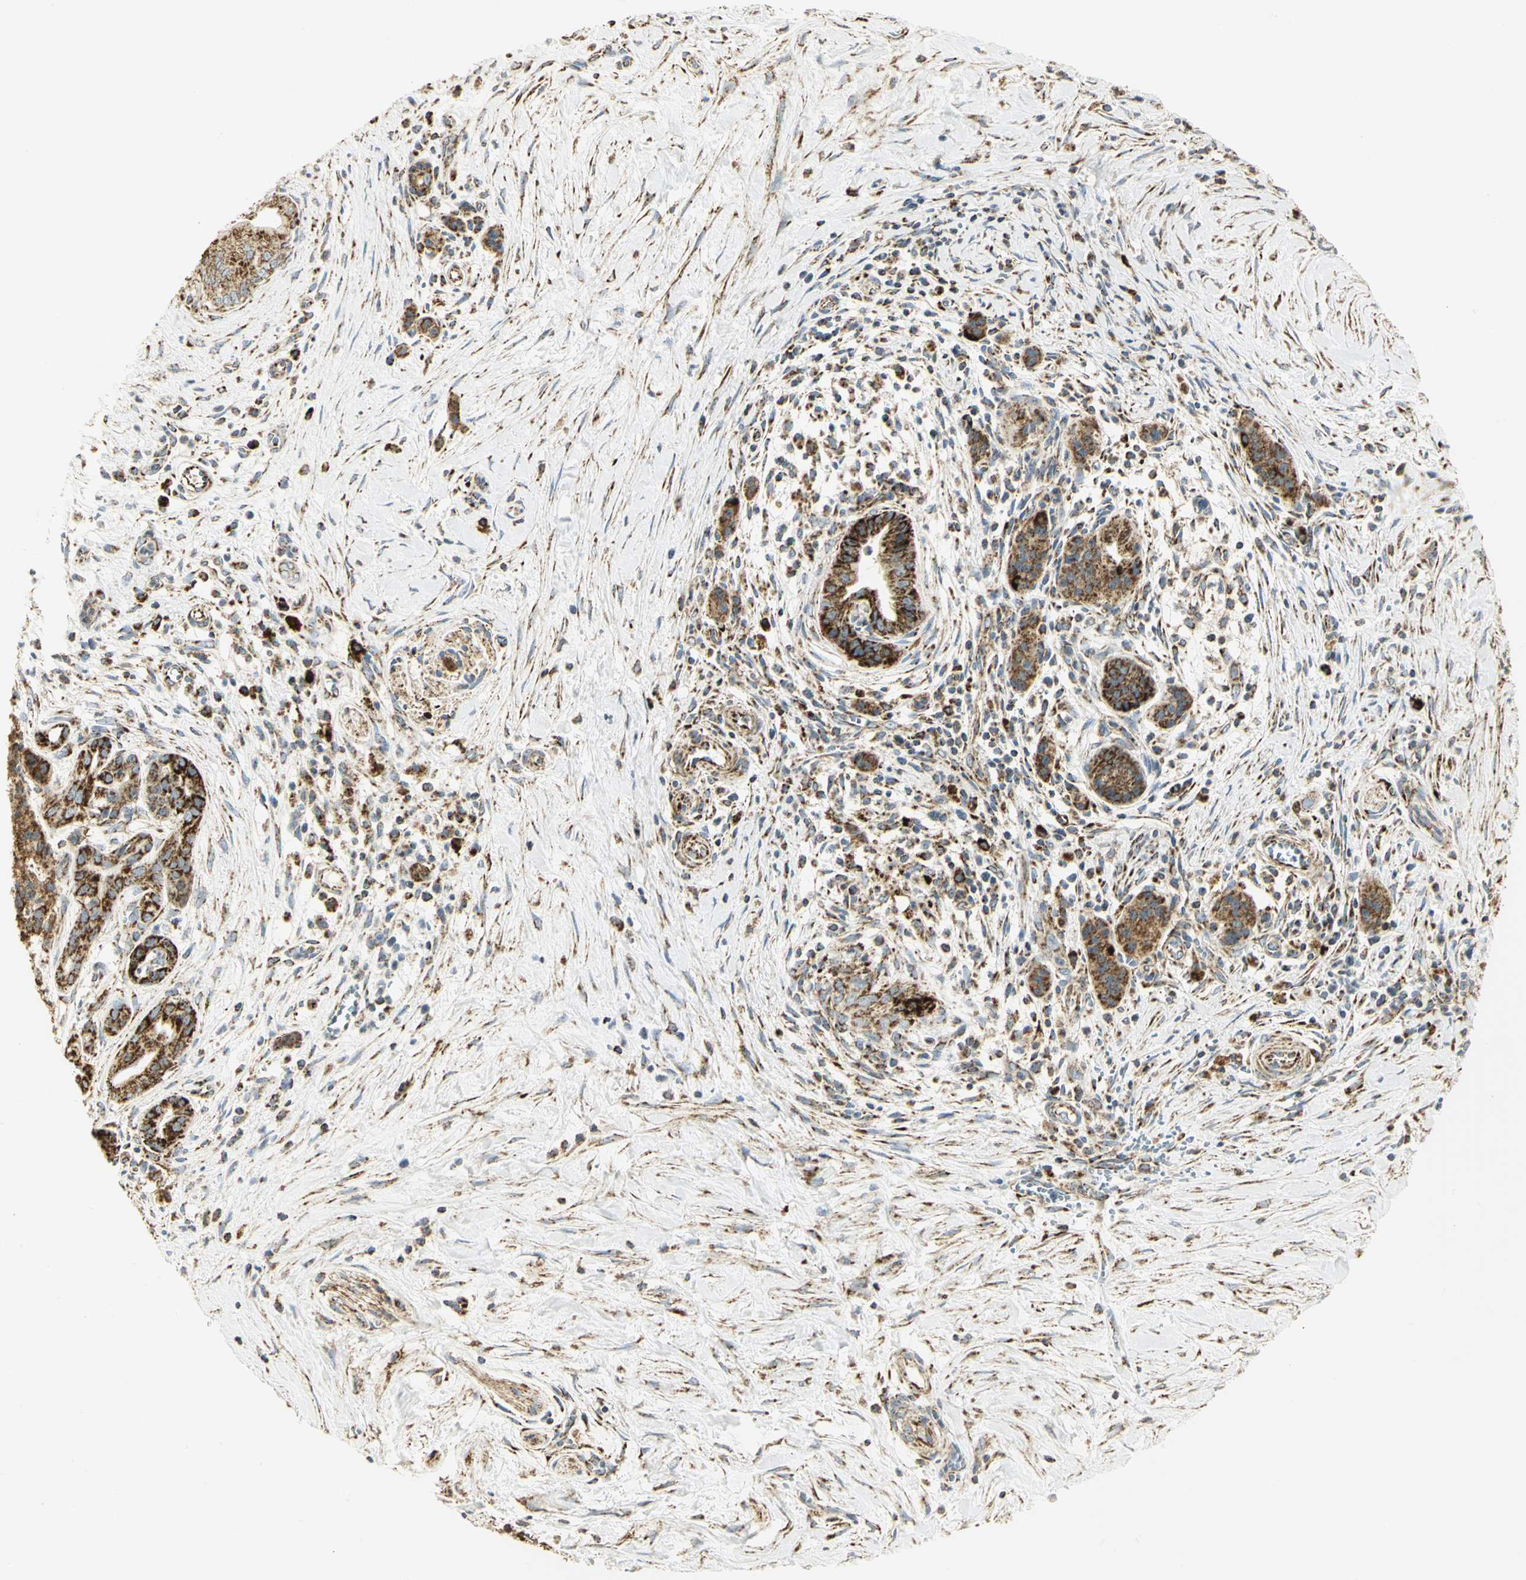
{"staining": {"intensity": "strong", "quantity": ">75%", "location": "cytoplasmic/membranous"}, "tissue": "pancreatic cancer", "cell_type": "Tumor cells", "image_type": "cancer", "snomed": [{"axis": "morphology", "description": "Adenocarcinoma, NOS"}, {"axis": "topography", "description": "Pancreas"}], "caption": "Pancreatic cancer (adenocarcinoma) stained with immunohistochemistry (IHC) displays strong cytoplasmic/membranous expression in about >75% of tumor cells.", "gene": "VDAC1", "patient": {"sex": "male", "age": 59}}